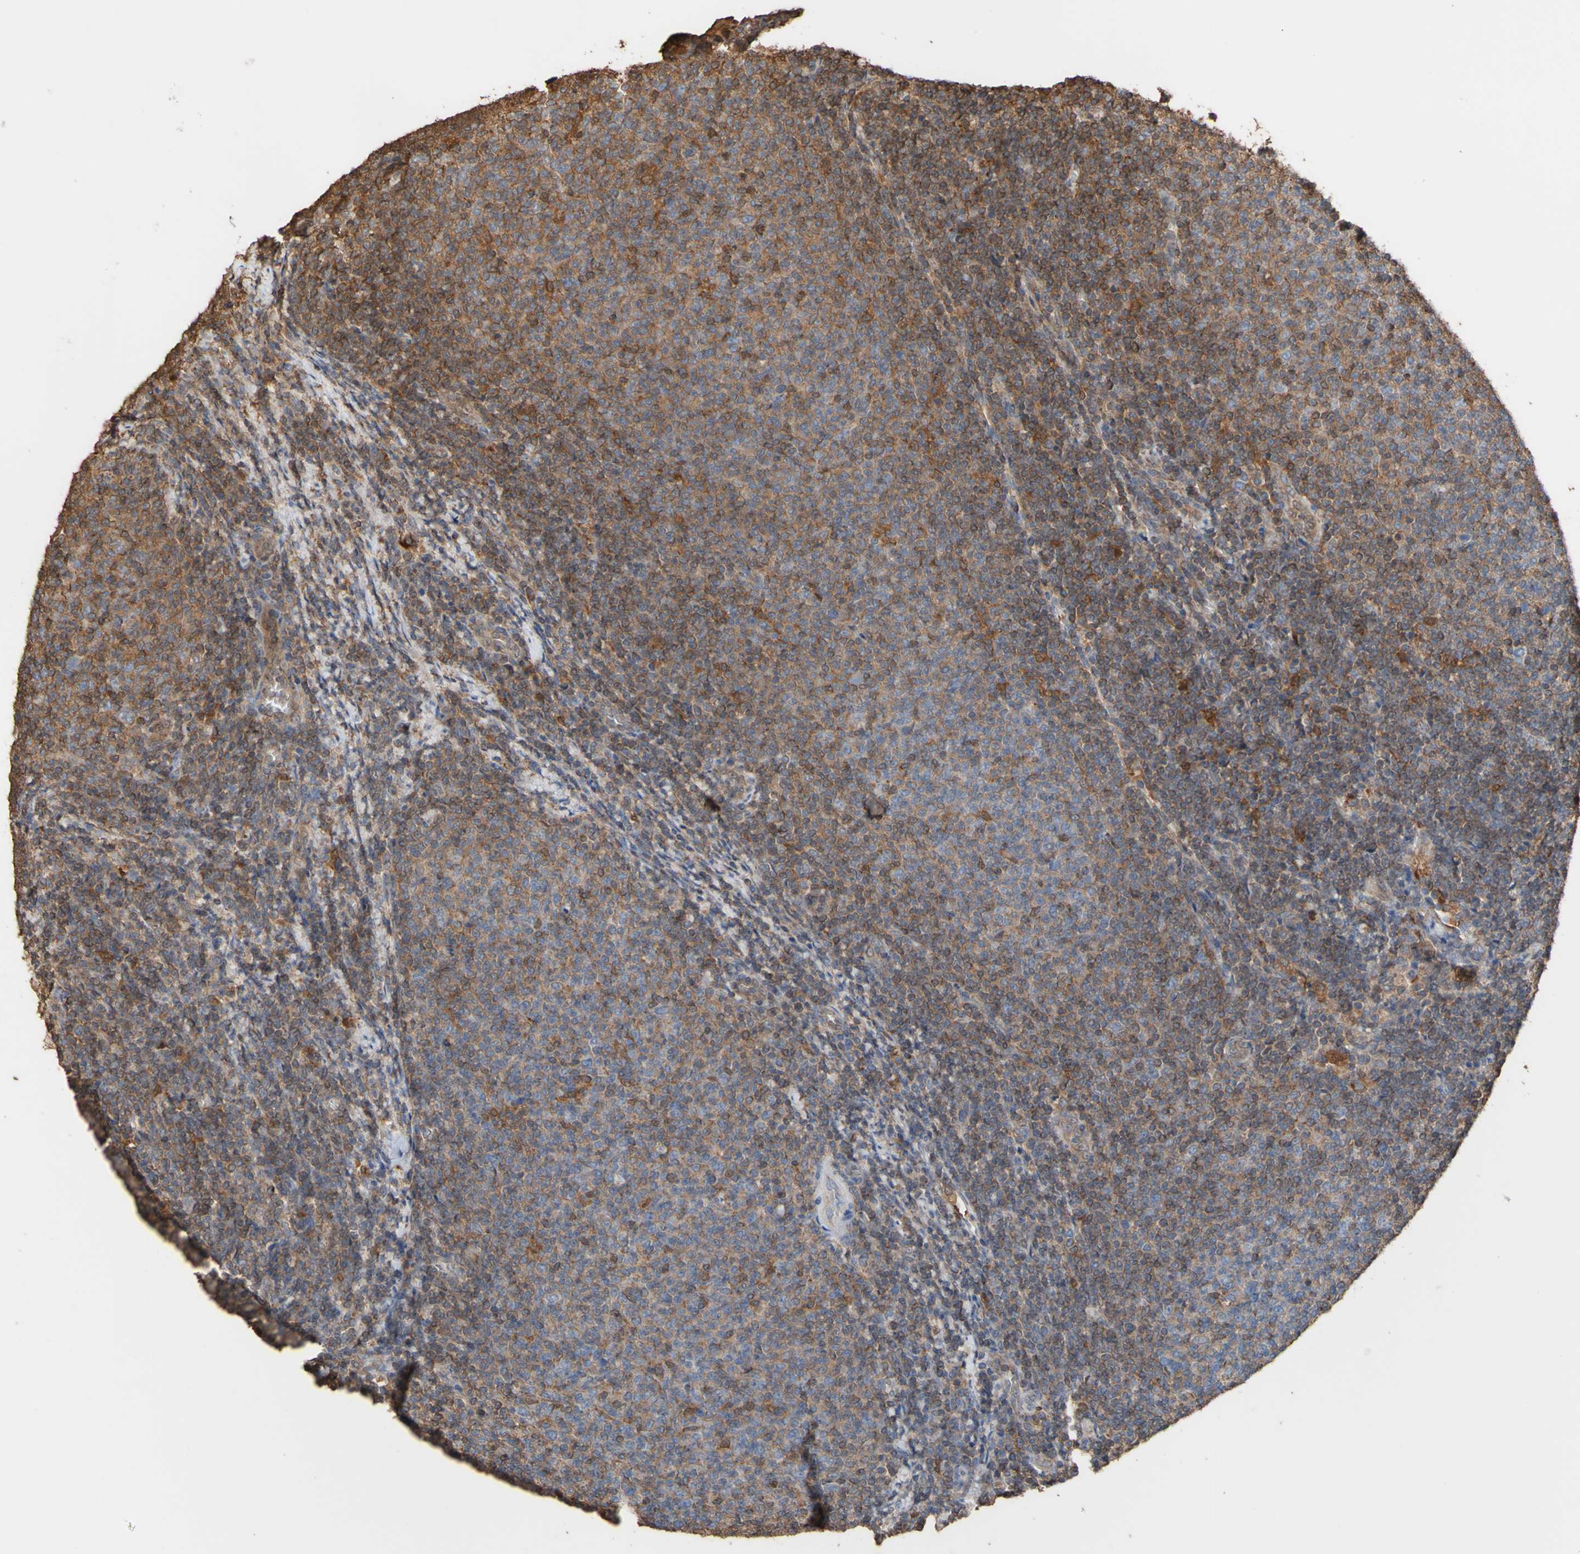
{"staining": {"intensity": "moderate", "quantity": ">75%", "location": "cytoplasmic/membranous"}, "tissue": "lymphoma", "cell_type": "Tumor cells", "image_type": "cancer", "snomed": [{"axis": "morphology", "description": "Malignant lymphoma, non-Hodgkin's type, Low grade"}, {"axis": "topography", "description": "Lymph node"}], "caption": "Tumor cells display medium levels of moderate cytoplasmic/membranous positivity in about >75% of cells in human malignant lymphoma, non-Hodgkin's type (low-grade).", "gene": "ALDH9A1", "patient": {"sex": "male", "age": 66}}